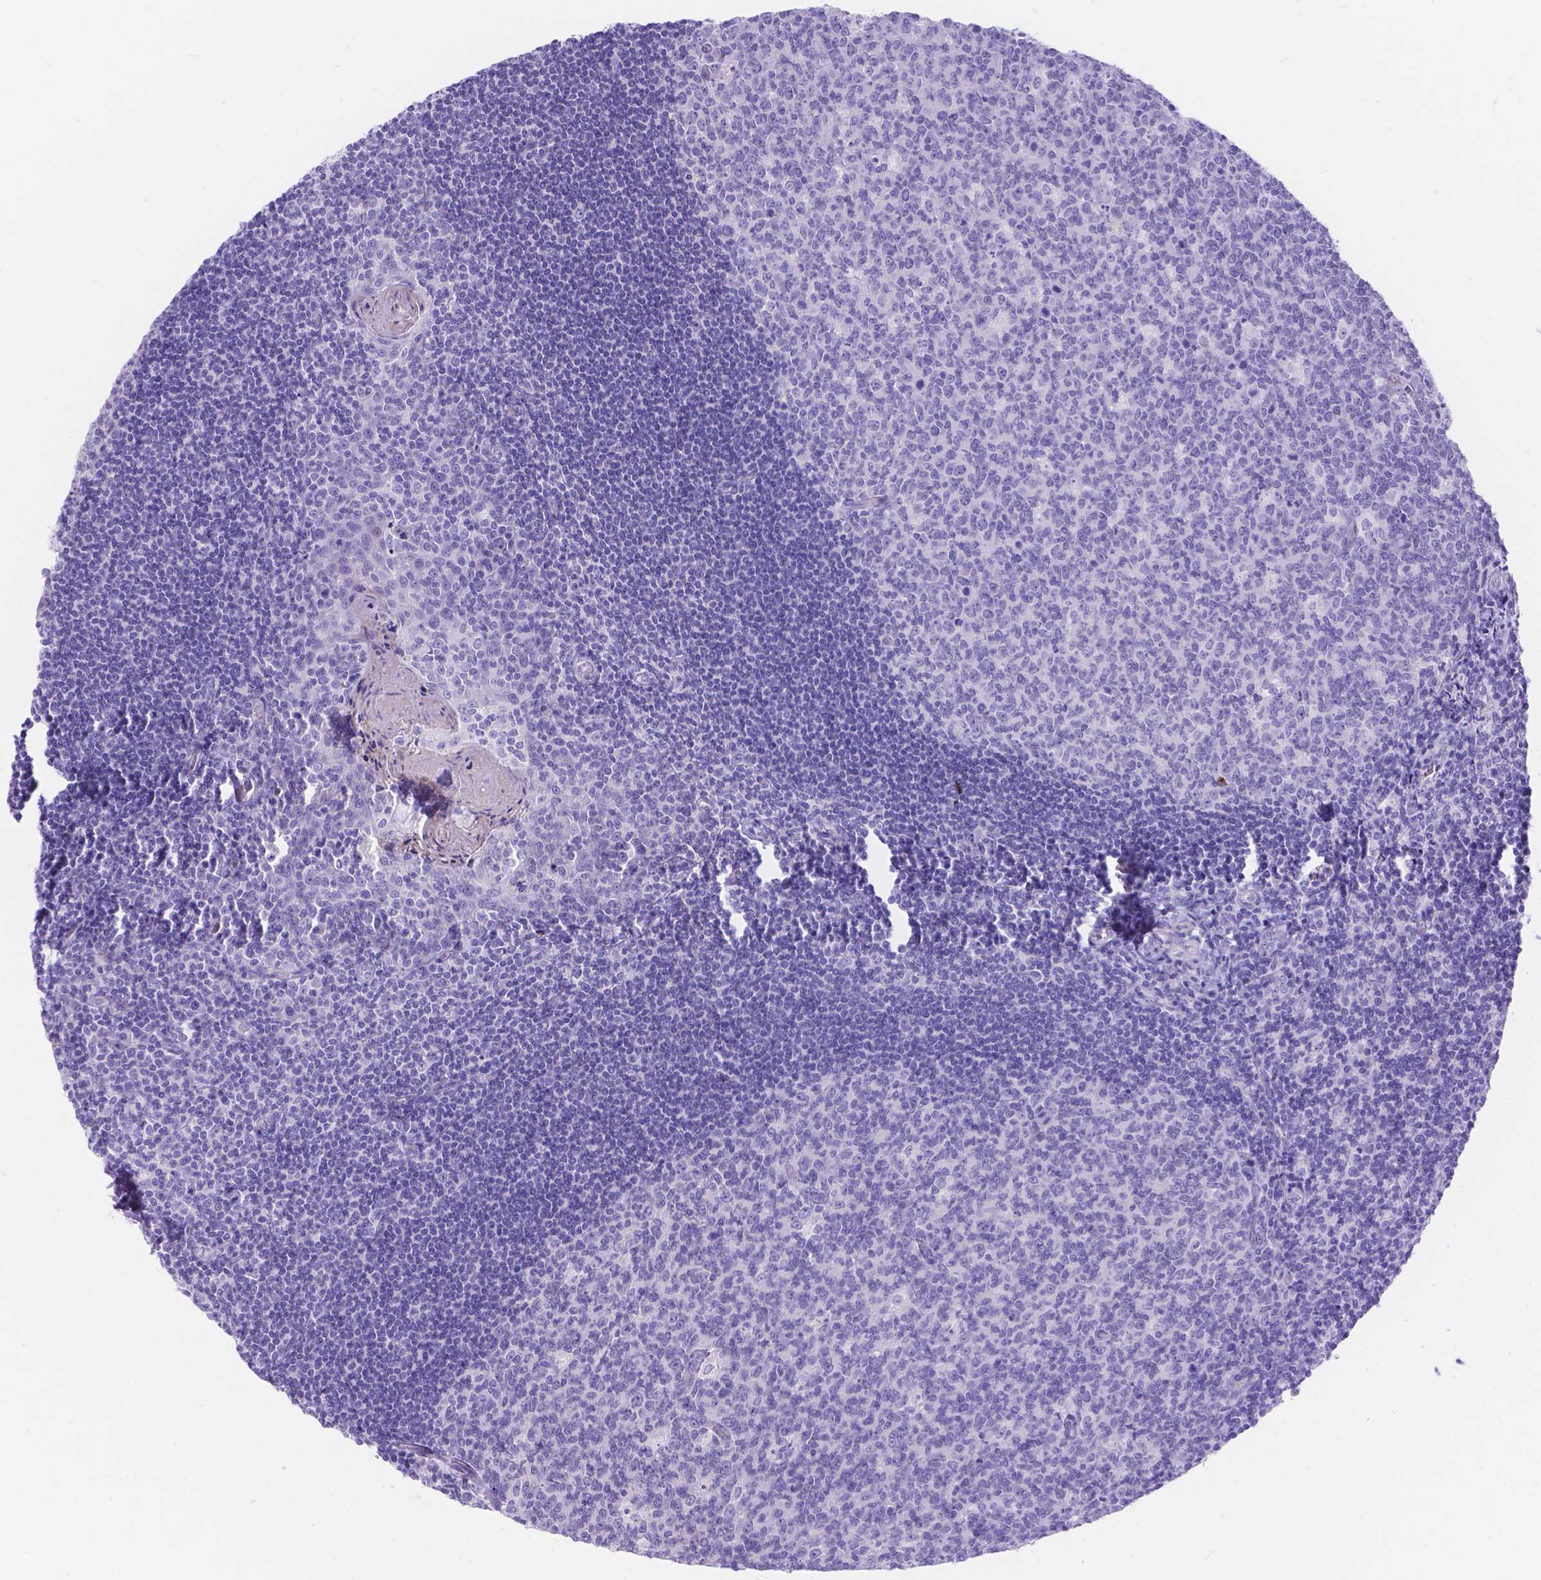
{"staining": {"intensity": "negative", "quantity": "none", "location": "none"}, "tissue": "tonsil", "cell_type": "Germinal center cells", "image_type": "normal", "snomed": [{"axis": "morphology", "description": "Normal tissue, NOS"}, {"axis": "morphology", "description": "Inflammation, NOS"}, {"axis": "topography", "description": "Tonsil"}], "caption": "Immunohistochemical staining of normal human tonsil reveals no significant positivity in germinal center cells. (Immunohistochemistry, brightfield microscopy, high magnification).", "gene": "KLHL10", "patient": {"sex": "female", "age": 31}}